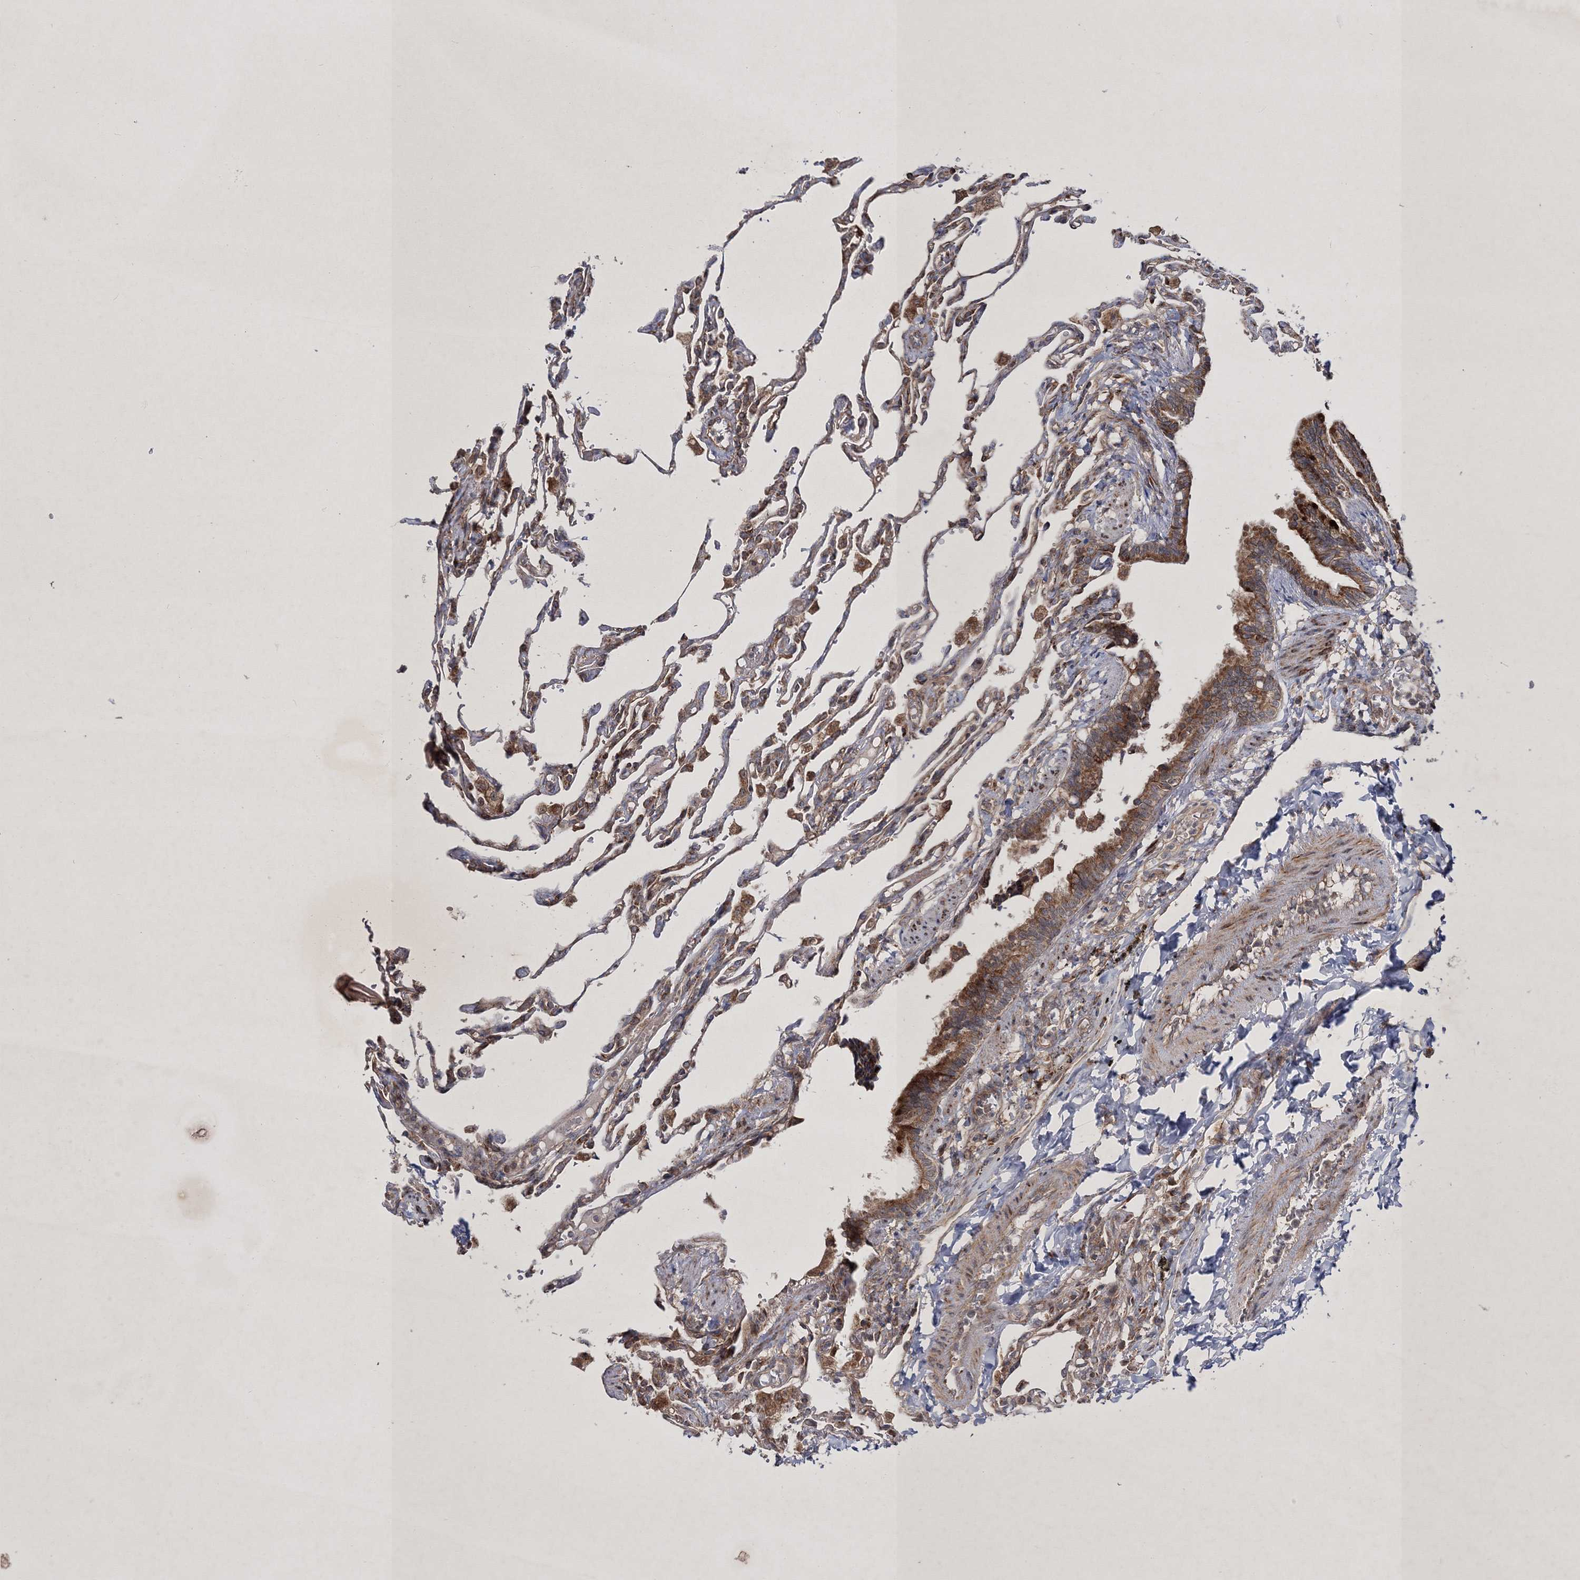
{"staining": {"intensity": "moderate", "quantity": "25%-75%", "location": "cytoplasmic/membranous"}, "tissue": "lung", "cell_type": "Alveolar cells", "image_type": "normal", "snomed": [{"axis": "morphology", "description": "Normal tissue, NOS"}, {"axis": "topography", "description": "Lung"}], "caption": "An immunohistochemistry photomicrograph of normal tissue is shown. Protein staining in brown shows moderate cytoplasmic/membranous positivity in lung within alveolar cells.", "gene": "SCRN3", "patient": {"sex": "male", "age": 21}}